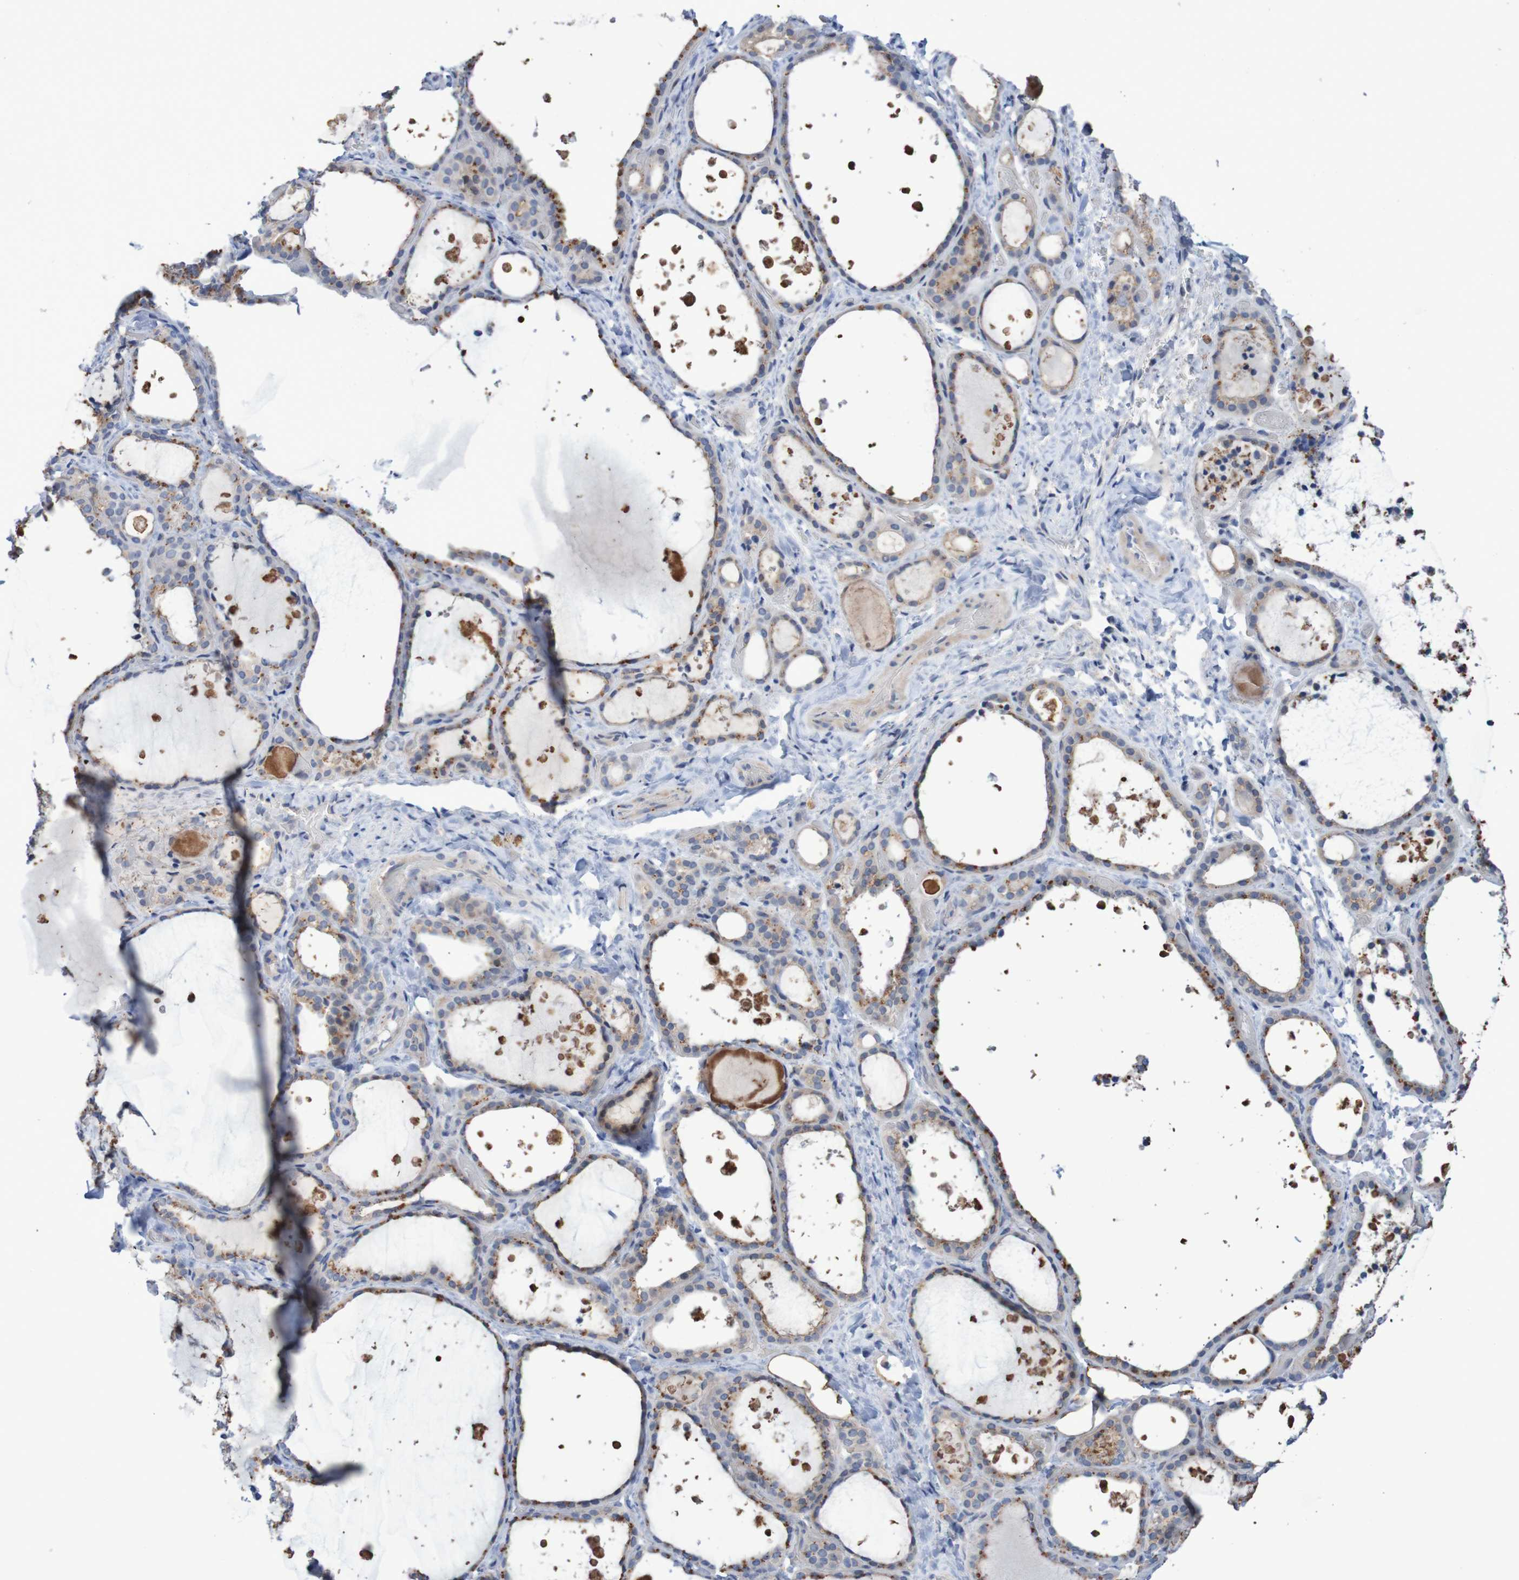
{"staining": {"intensity": "weak", "quantity": "25%-75%", "location": "cytoplasmic/membranous"}, "tissue": "thyroid gland", "cell_type": "Glandular cells", "image_type": "normal", "snomed": [{"axis": "morphology", "description": "Normal tissue, NOS"}, {"axis": "topography", "description": "Thyroid gland"}], "caption": "The image demonstrates a brown stain indicating the presence of a protein in the cytoplasmic/membranous of glandular cells in thyroid gland.", "gene": "FBP1", "patient": {"sex": "female", "age": 44}}